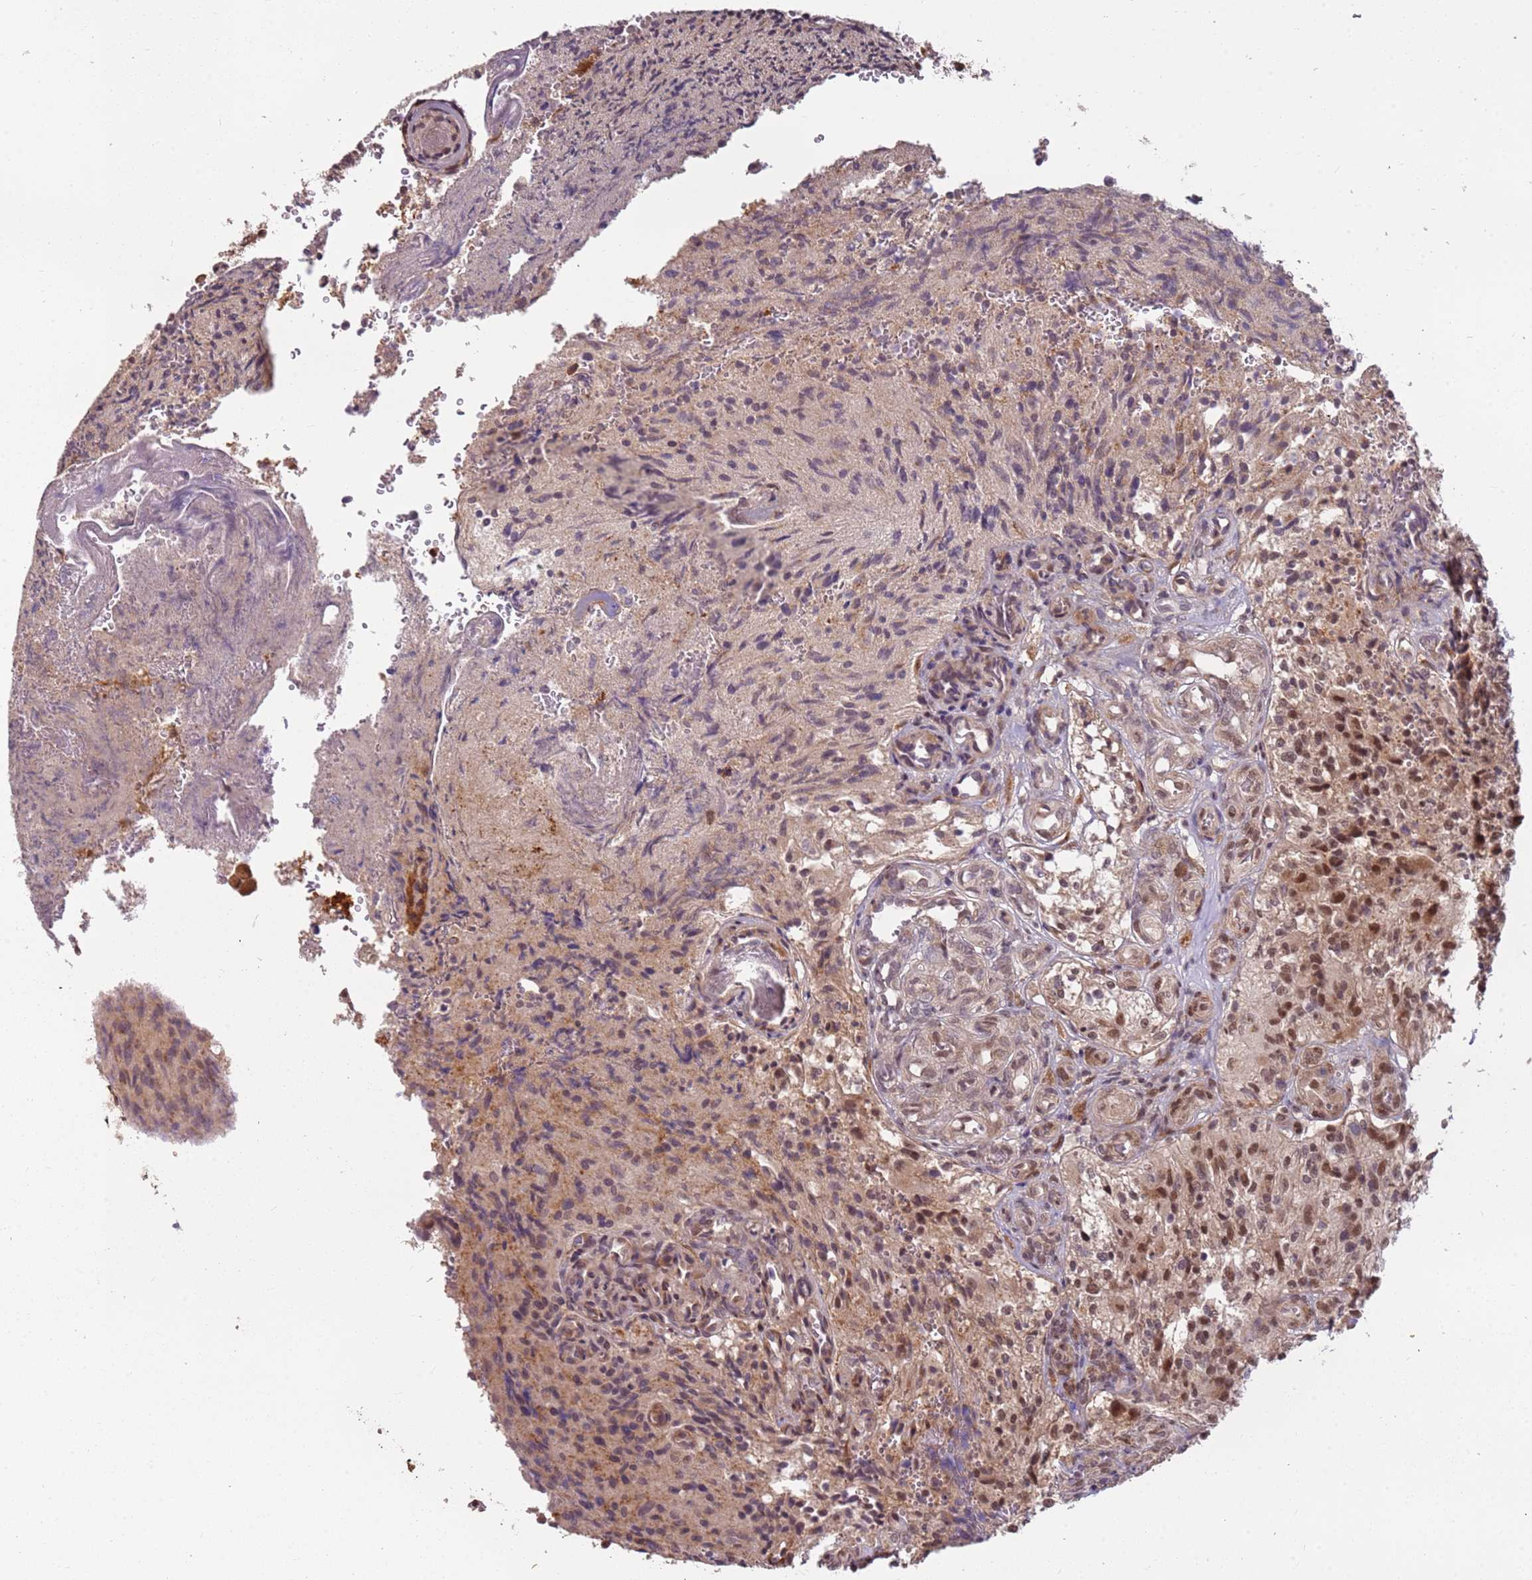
{"staining": {"intensity": "moderate", "quantity": ">75%", "location": "nuclear"}, "tissue": "glioma", "cell_type": "Tumor cells", "image_type": "cancer", "snomed": [{"axis": "morphology", "description": "Normal tissue, NOS"}, {"axis": "morphology", "description": "Glioma, malignant, High grade"}, {"axis": "topography", "description": "Cerebral cortex"}], "caption": "Human malignant glioma (high-grade) stained with a protein marker reveals moderate staining in tumor cells.", "gene": "POLR3H", "patient": {"sex": "male", "age": 56}}